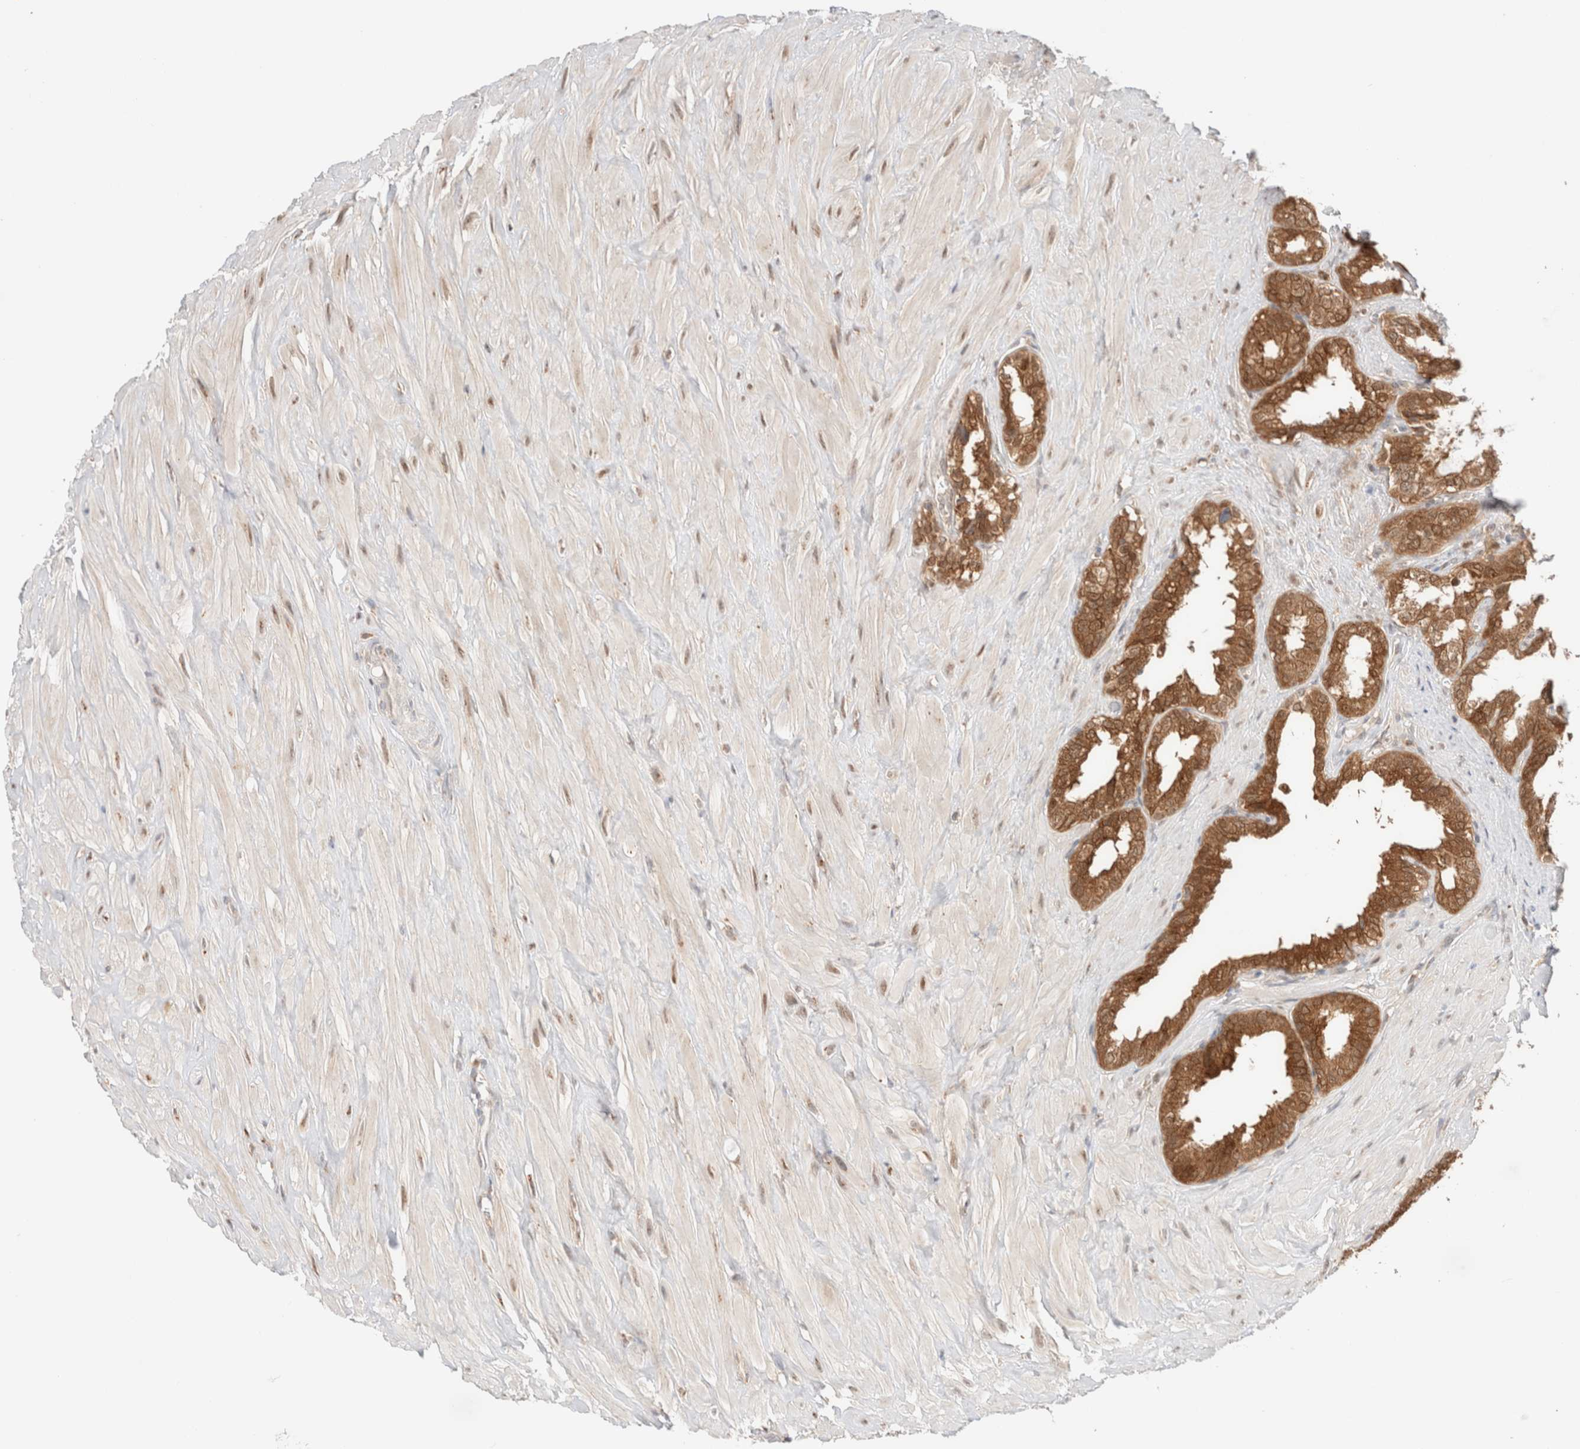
{"staining": {"intensity": "strong", "quantity": ">75%", "location": "cytoplasmic/membranous"}, "tissue": "seminal vesicle", "cell_type": "Glandular cells", "image_type": "normal", "snomed": [{"axis": "morphology", "description": "Normal tissue, NOS"}, {"axis": "topography", "description": "Seminal veicle"}], "caption": "Immunohistochemical staining of benign human seminal vesicle displays >75% levels of strong cytoplasmic/membranous protein positivity in approximately >75% of glandular cells. Ihc stains the protein of interest in brown and the nuclei are stained blue.", "gene": "XKR4", "patient": {"sex": "male", "age": 64}}